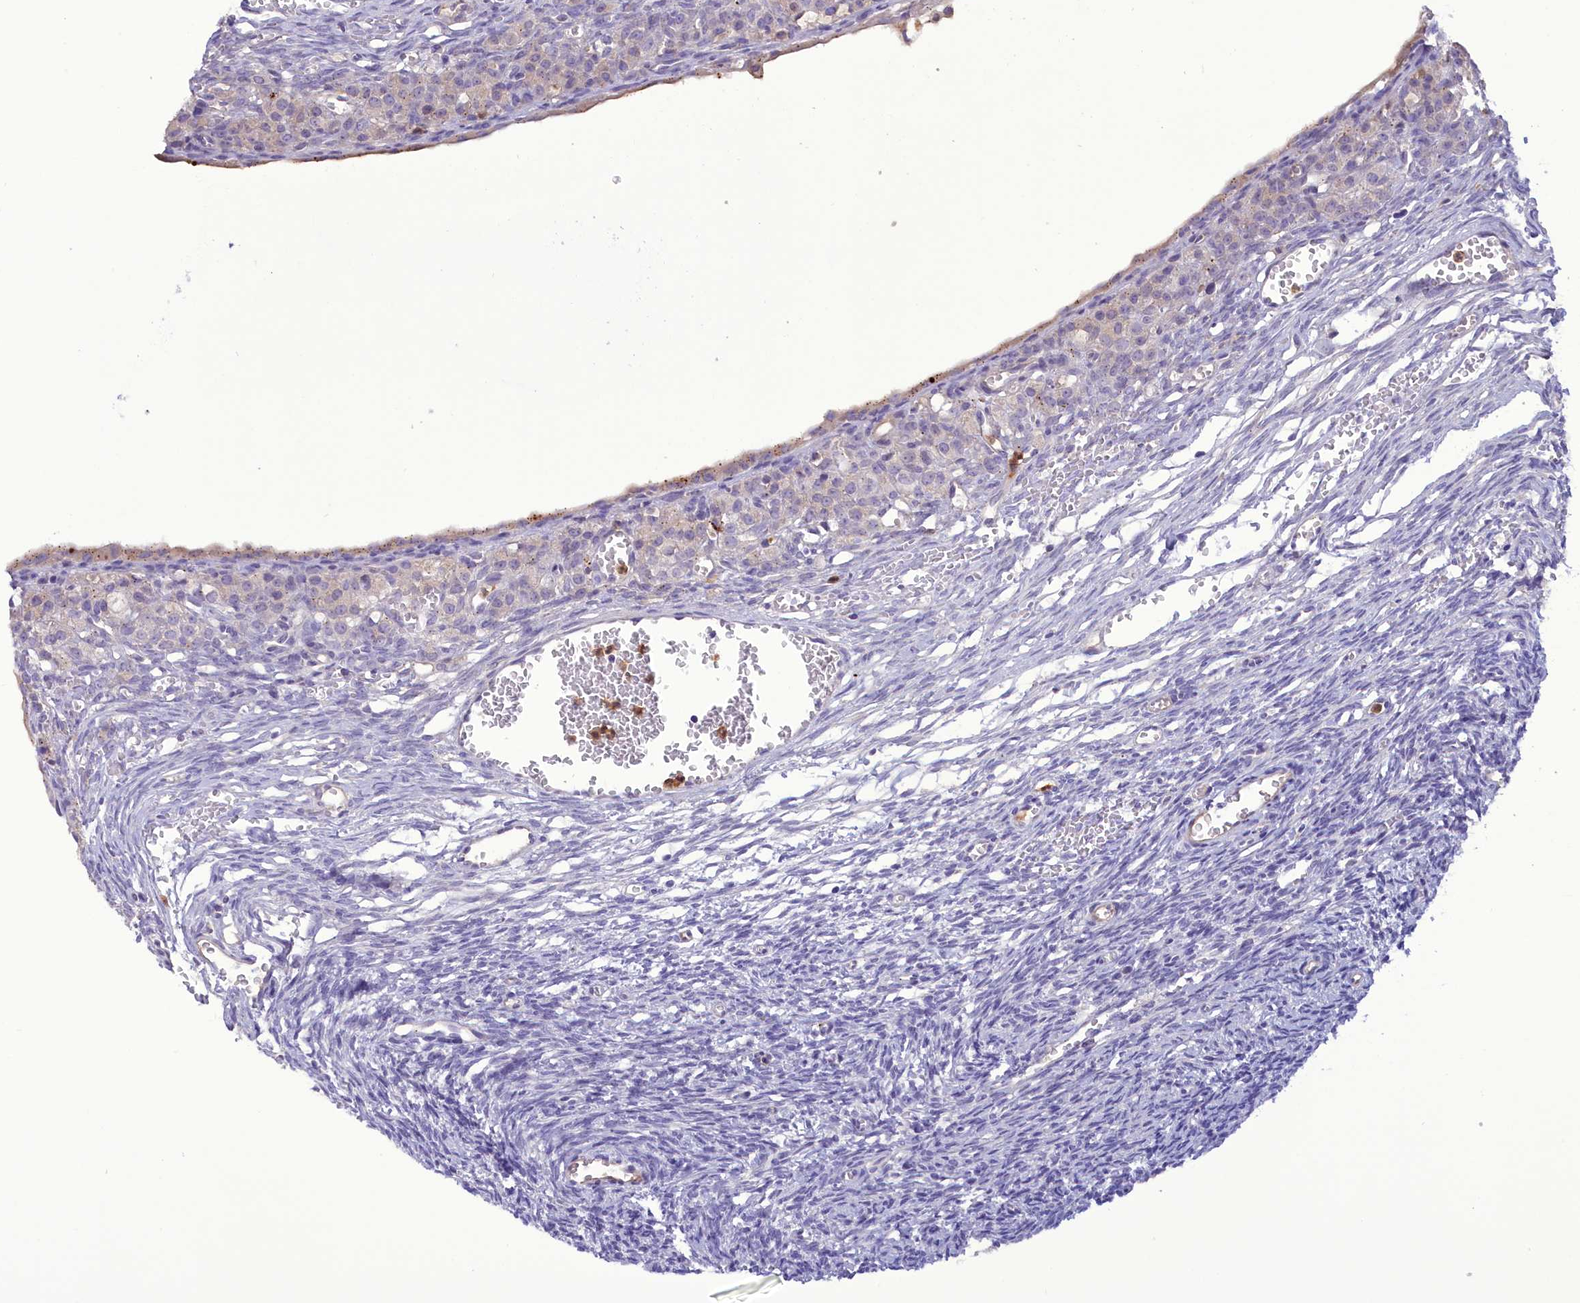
{"staining": {"intensity": "negative", "quantity": "none", "location": "none"}, "tissue": "ovary", "cell_type": "Follicle cells", "image_type": "normal", "snomed": [{"axis": "morphology", "description": "Normal tissue, NOS"}, {"axis": "topography", "description": "Ovary"}], "caption": "Immunohistochemistry (IHC) of normal human ovary reveals no positivity in follicle cells.", "gene": "FAM149B1", "patient": {"sex": "female", "age": 39}}